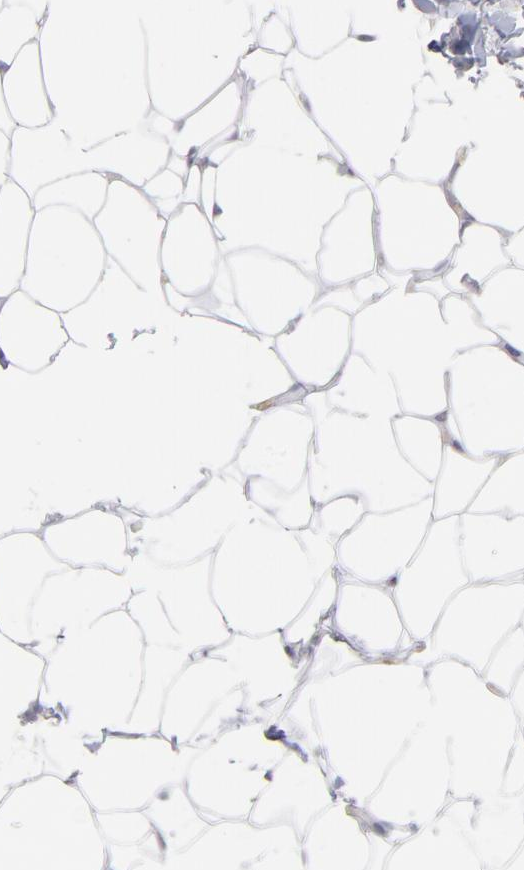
{"staining": {"intensity": "moderate", "quantity": "25%-75%", "location": "cytoplasmic/membranous"}, "tissue": "adipose tissue", "cell_type": "Adipocytes", "image_type": "normal", "snomed": [{"axis": "morphology", "description": "Normal tissue, NOS"}, {"axis": "topography", "description": "Soft tissue"}], "caption": "The immunohistochemical stain highlights moderate cytoplasmic/membranous positivity in adipocytes of benign adipose tissue. (Brightfield microscopy of DAB IHC at high magnification).", "gene": "F13B", "patient": {"sex": "male", "age": 26}}